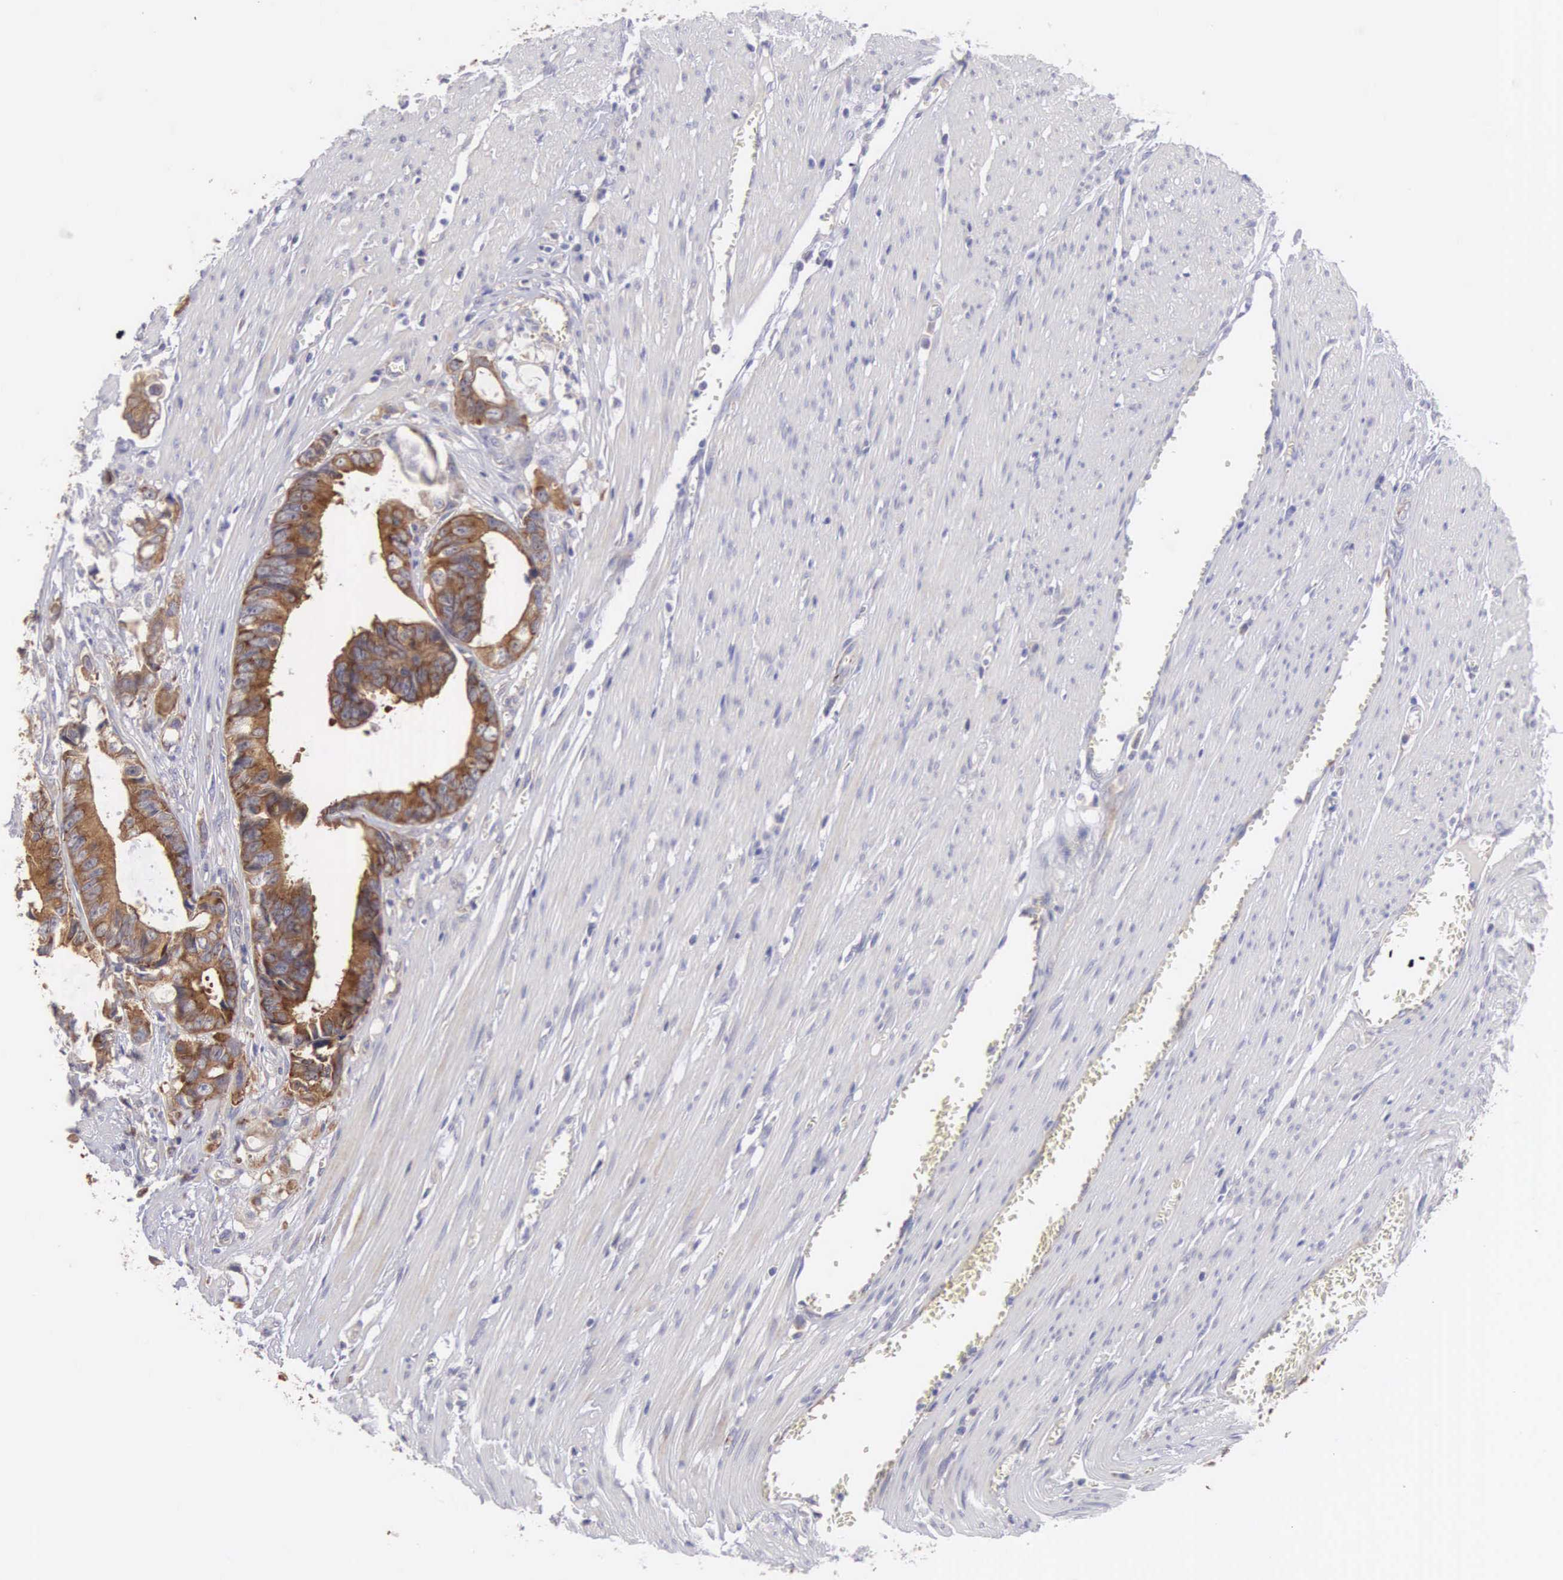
{"staining": {"intensity": "strong", "quantity": ">75%", "location": "cytoplasmic/membranous"}, "tissue": "colorectal cancer", "cell_type": "Tumor cells", "image_type": "cancer", "snomed": [{"axis": "morphology", "description": "Adenocarcinoma, NOS"}, {"axis": "topography", "description": "Rectum"}], "caption": "High-magnification brightfield microscopy of colorectal adenocarcinoma stained with DAB (3,3'-diaminobenzidine) (brown) and counterstained with hematoxylin (blue). tumor cells exhibit strong cytoplasmic/membranous staining is appreciated in about>75% of cells.", "gene": "TXLNG", "patient": {"sex": "female", "age": 98}}